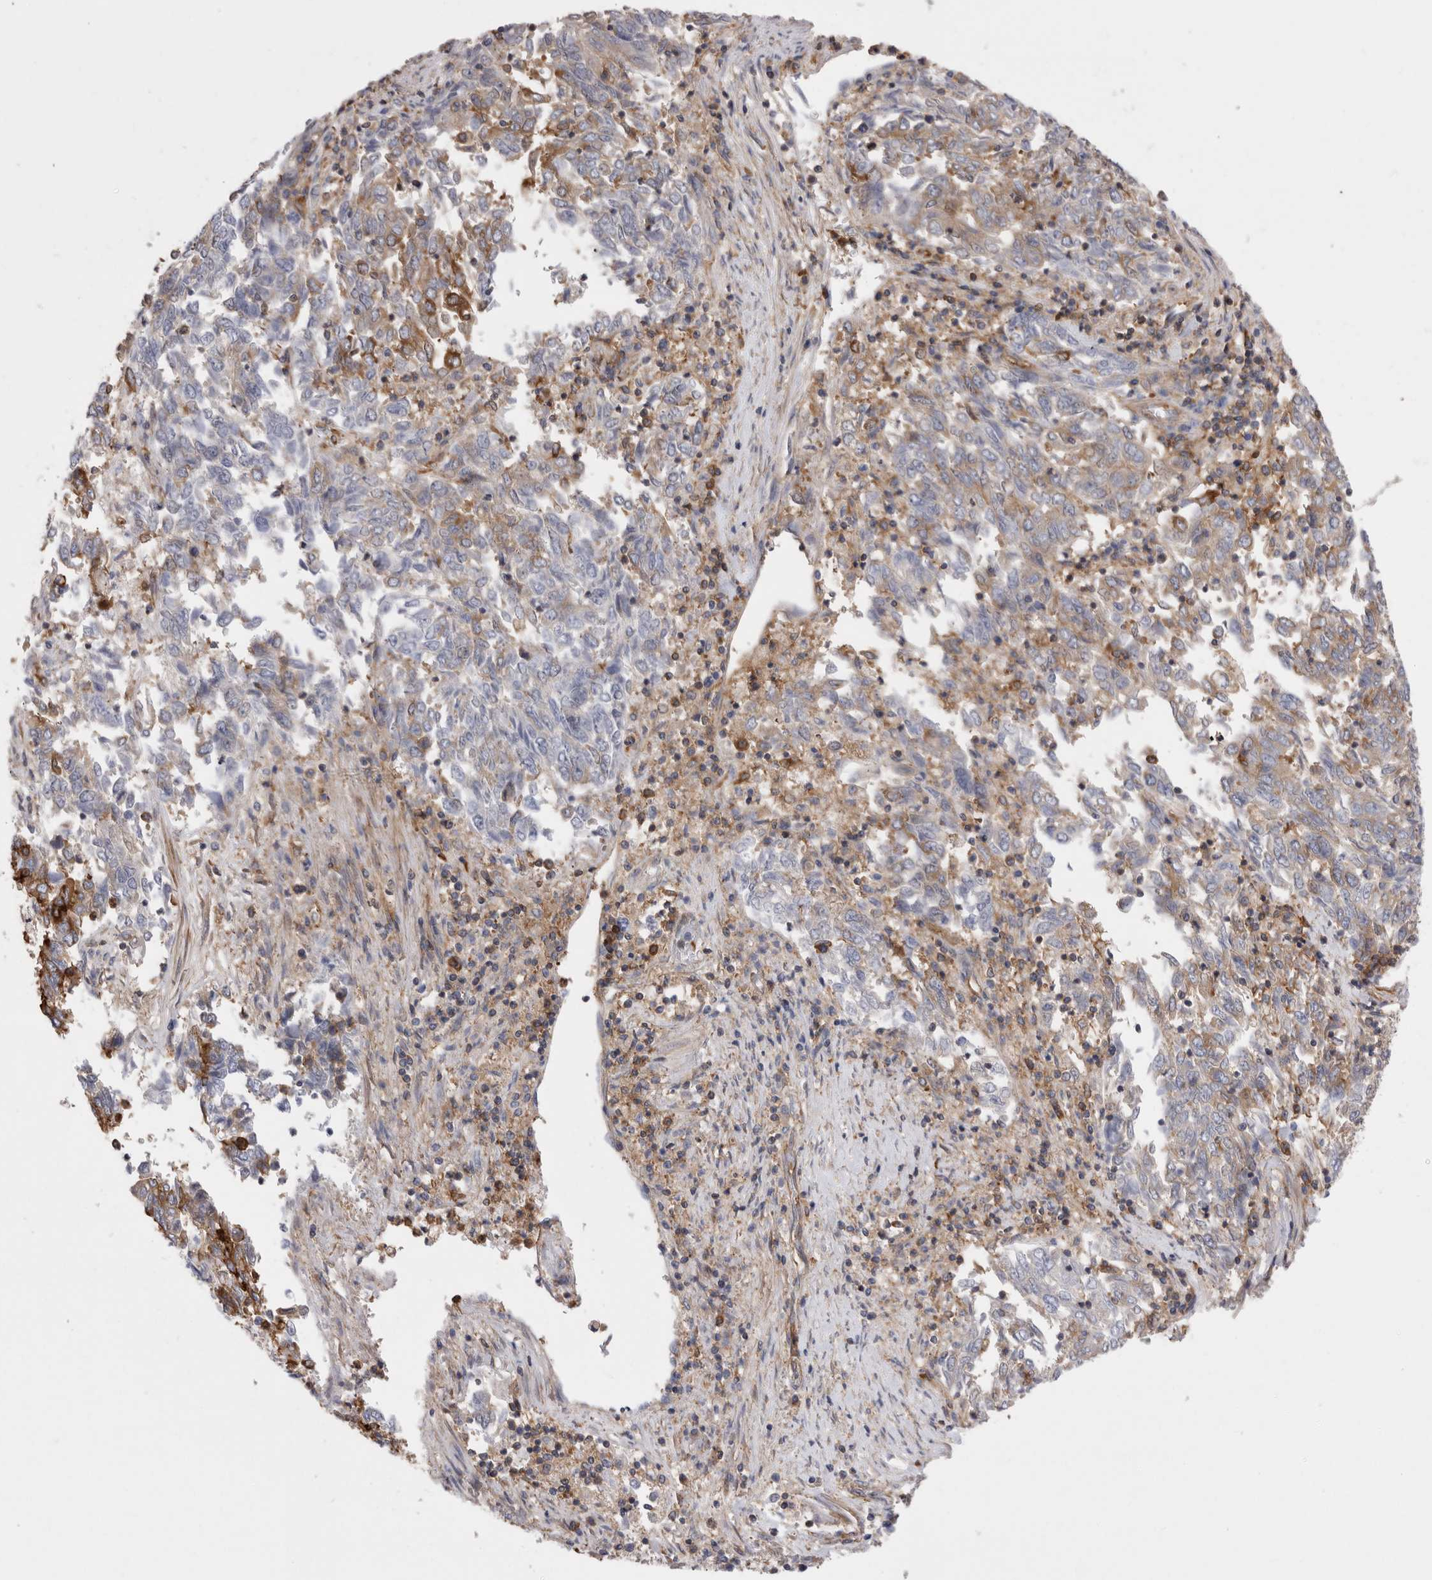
{"staining": {"intensity": "moderate", "quantity": ">75%", "location": "cytoplasmic/membranous"}, "tissue": "endometrial cancer", "cell_type": "Tumor cells", "image_type": "cancer", "snomed": [{"axis": "morphology", "description": "Adenocarcinoma, NOS"}, {"axis": "topography", "description": "Endometrium"}], "caption": "There is medium levels of moderate cytoplasmic/membranous expression in tumor cells of endometrial cancer, as demonstrated by immunohistochemical staining (brown color).", "gene": "RAB11FIP1", "patient": {"sex": "female", "age": 80}}